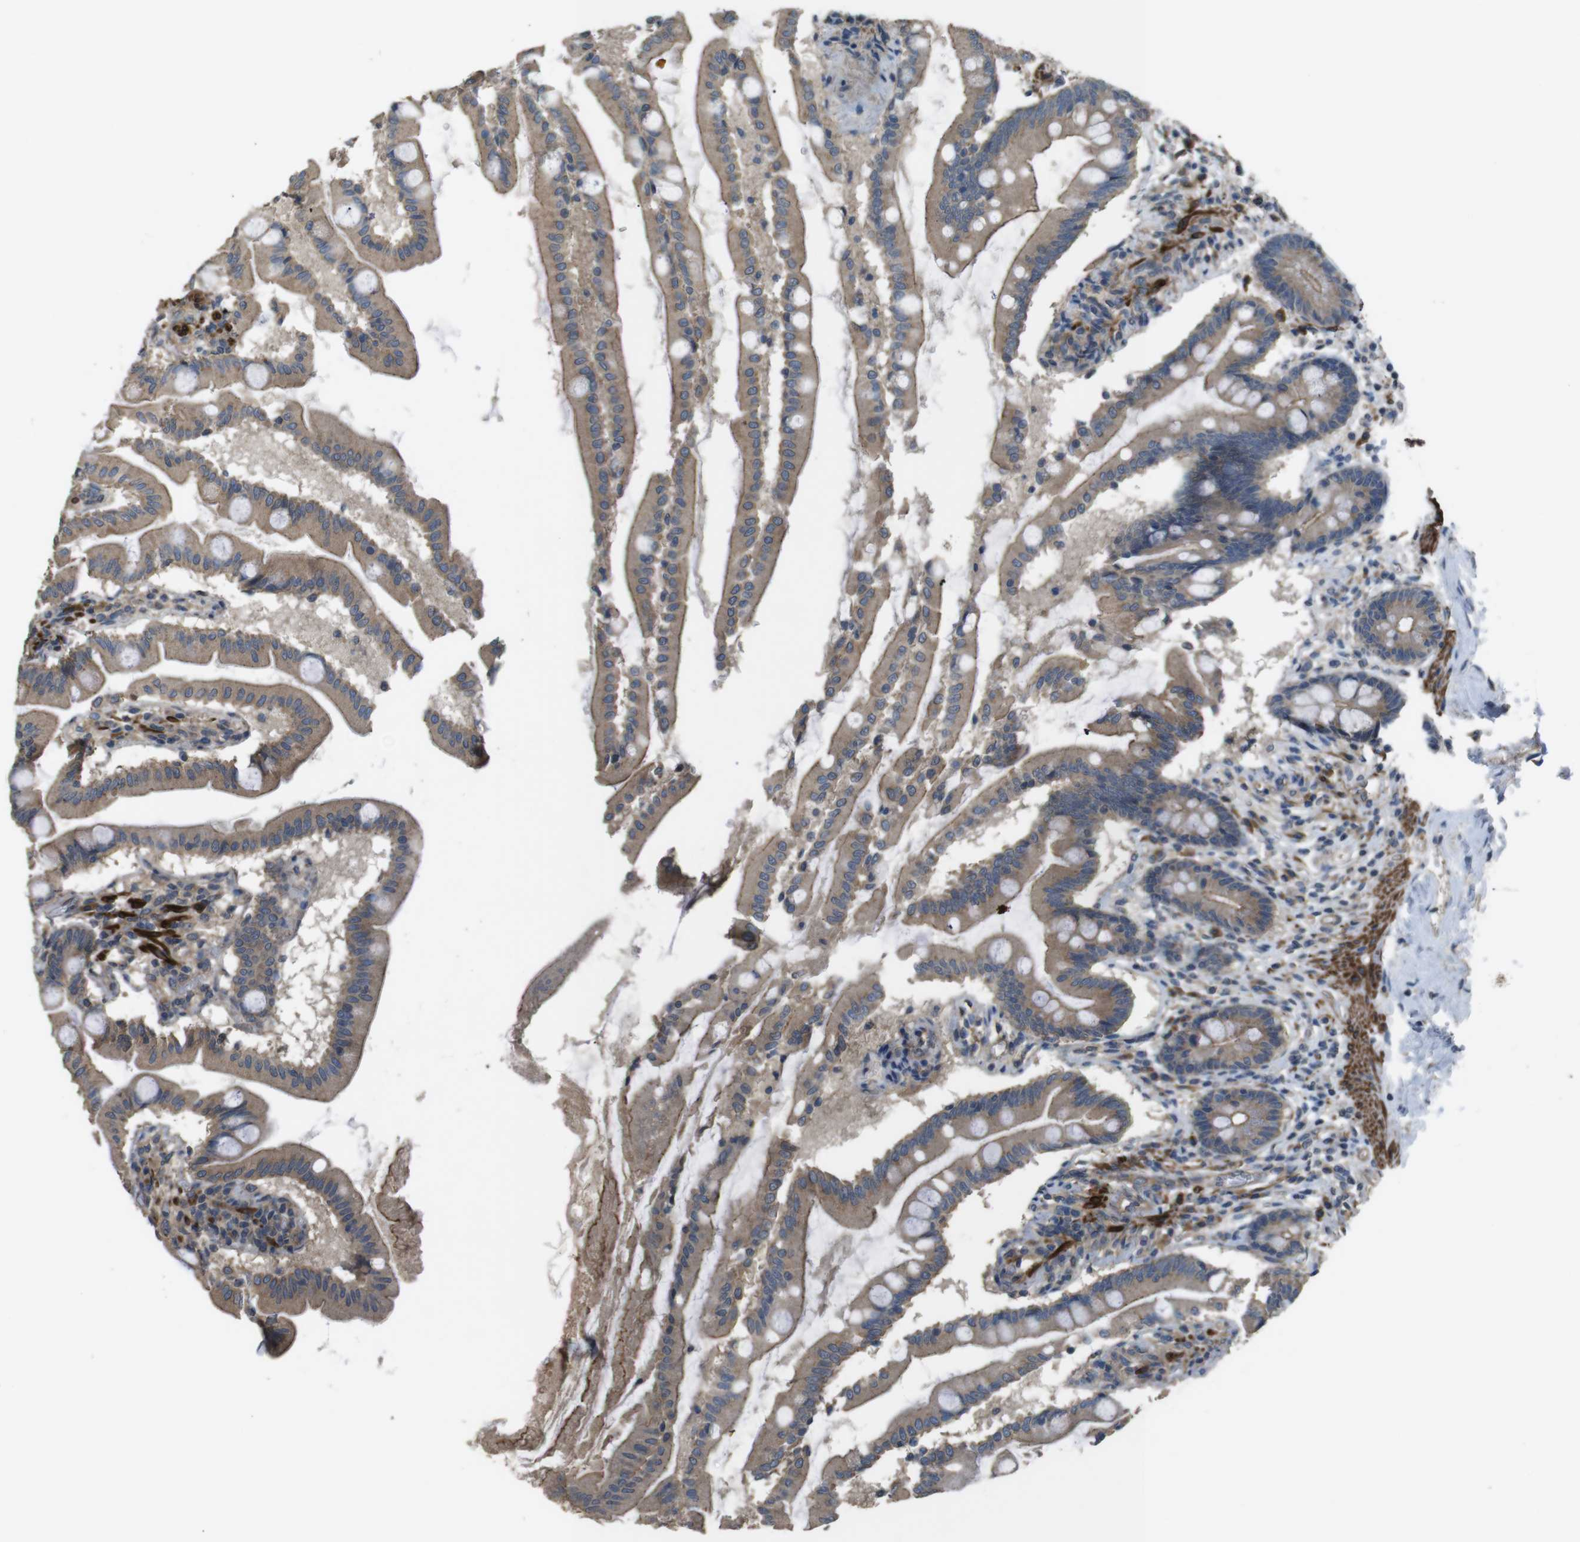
{"staining": {"intensity": "moderate", "quantity": ">75%", "location": "cytoplasmic/membranous"}, "tissue": "small intestine", "cell_type": "Glandular cells", "image_type": "normal", "snomed": [{"axis": "morphology", "description": "Normal tissue, NOS"}, {"axis": "topography", "description": "Small intestine"}], "caption": "Benign small intestine was stained to show a protein in brown. There is medium levels of moderate cytoplasmic/membranous staining in about >75% of glandular cells. (Brightfield microscopy of DAB IHC at high magnification).", "gene": "FUT2", "patient": {"sex": "female", "age": 56}}